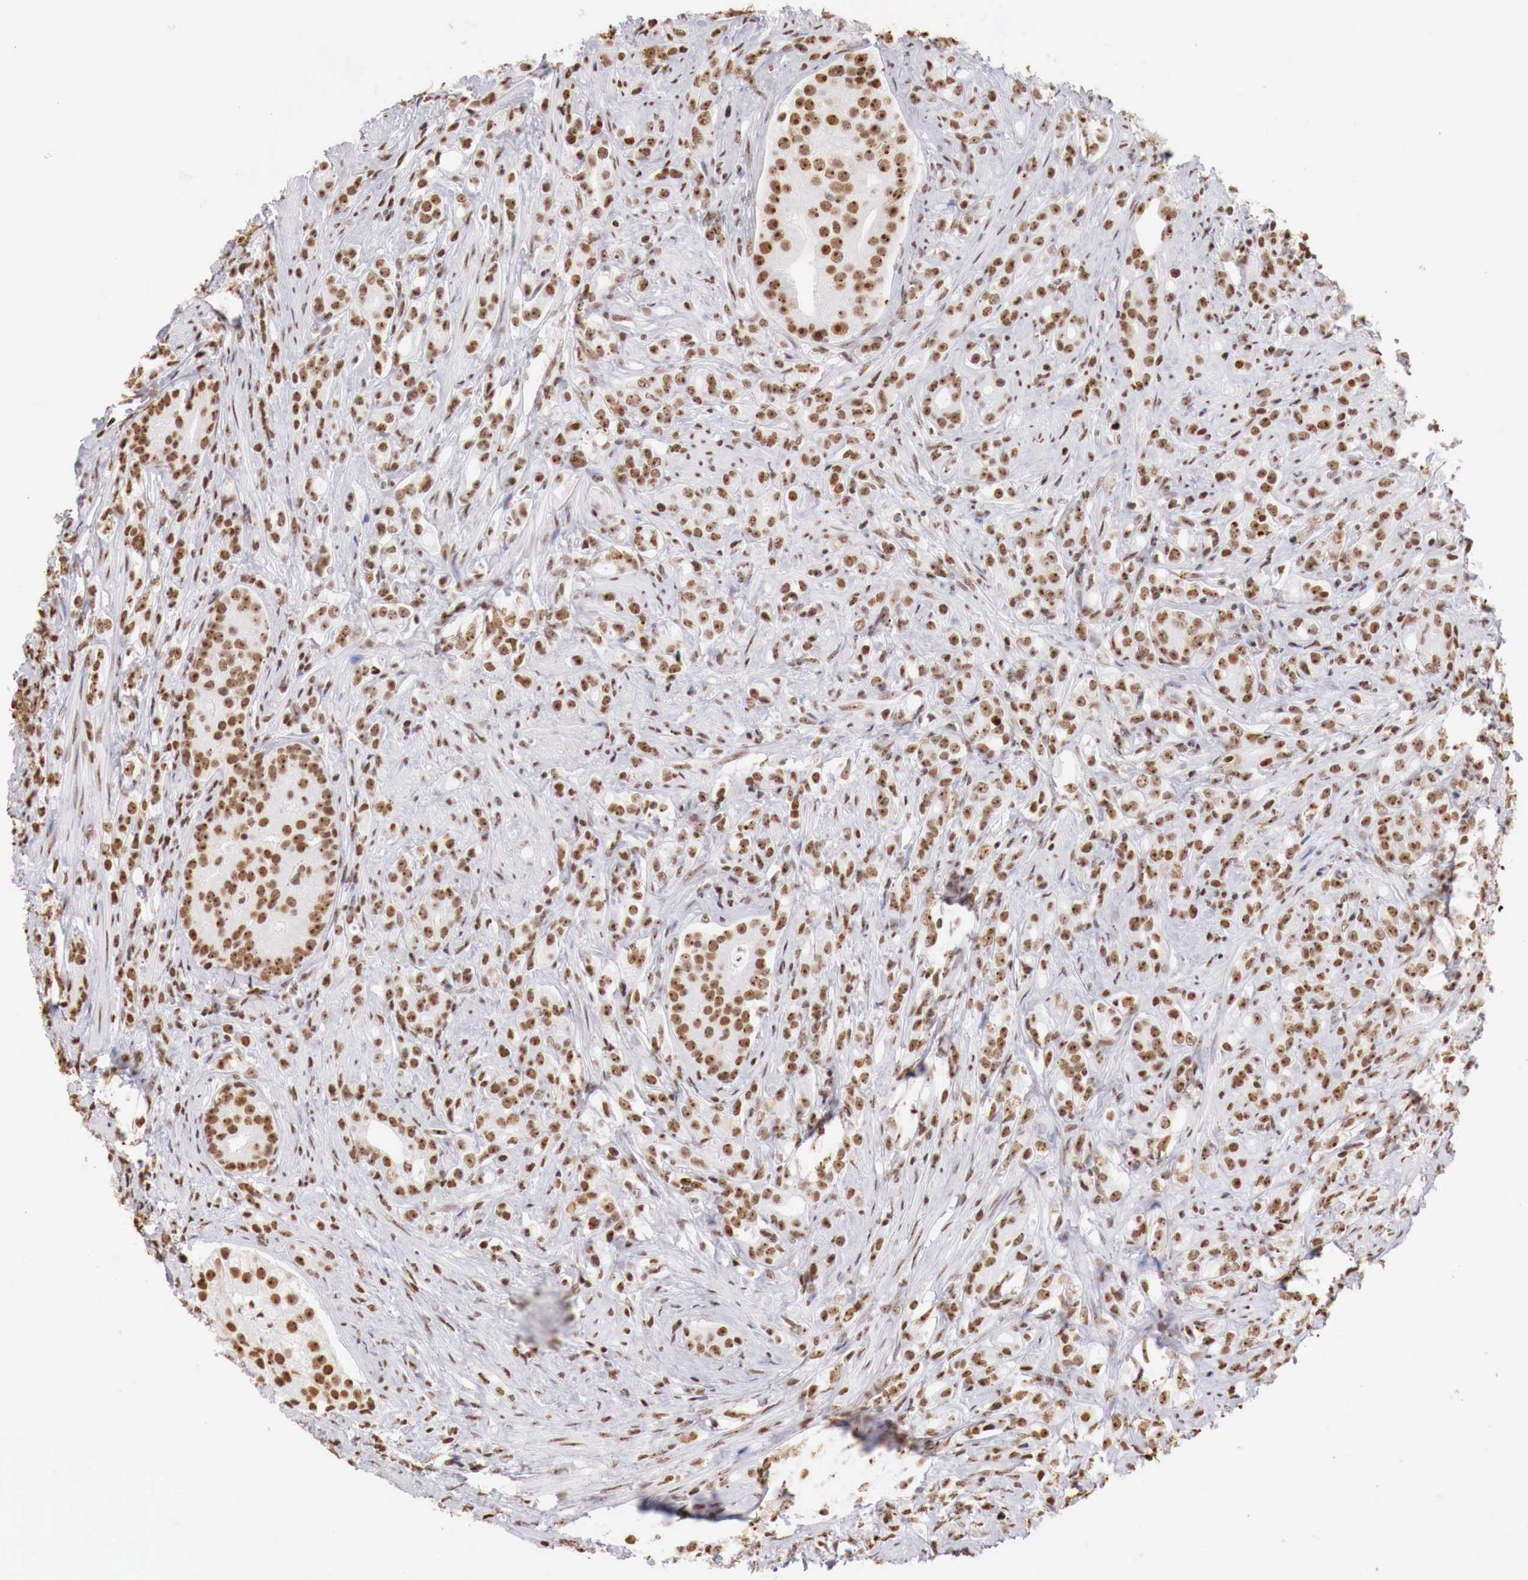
{"staining": {"intensity": "strong", "quantity": ">75%", "location": "nuclear"}, "tissue": "prostate cancer", "cell_type": "Tumor cells", "image_type": "cancer", "snomed": [{"axis": "morphology", "description": "Adenocarcinoma, Medium grade"}, {"axis": "topography", "description": "Prostate"}], "caption": "Prostate medium-grade adenocarcinoma stained with a brown dye reveals strong nuclear positive positivity in about >75% of tumor cells.", "gene": "DKC1", "patient": {"sex": "male", "age": 59}}